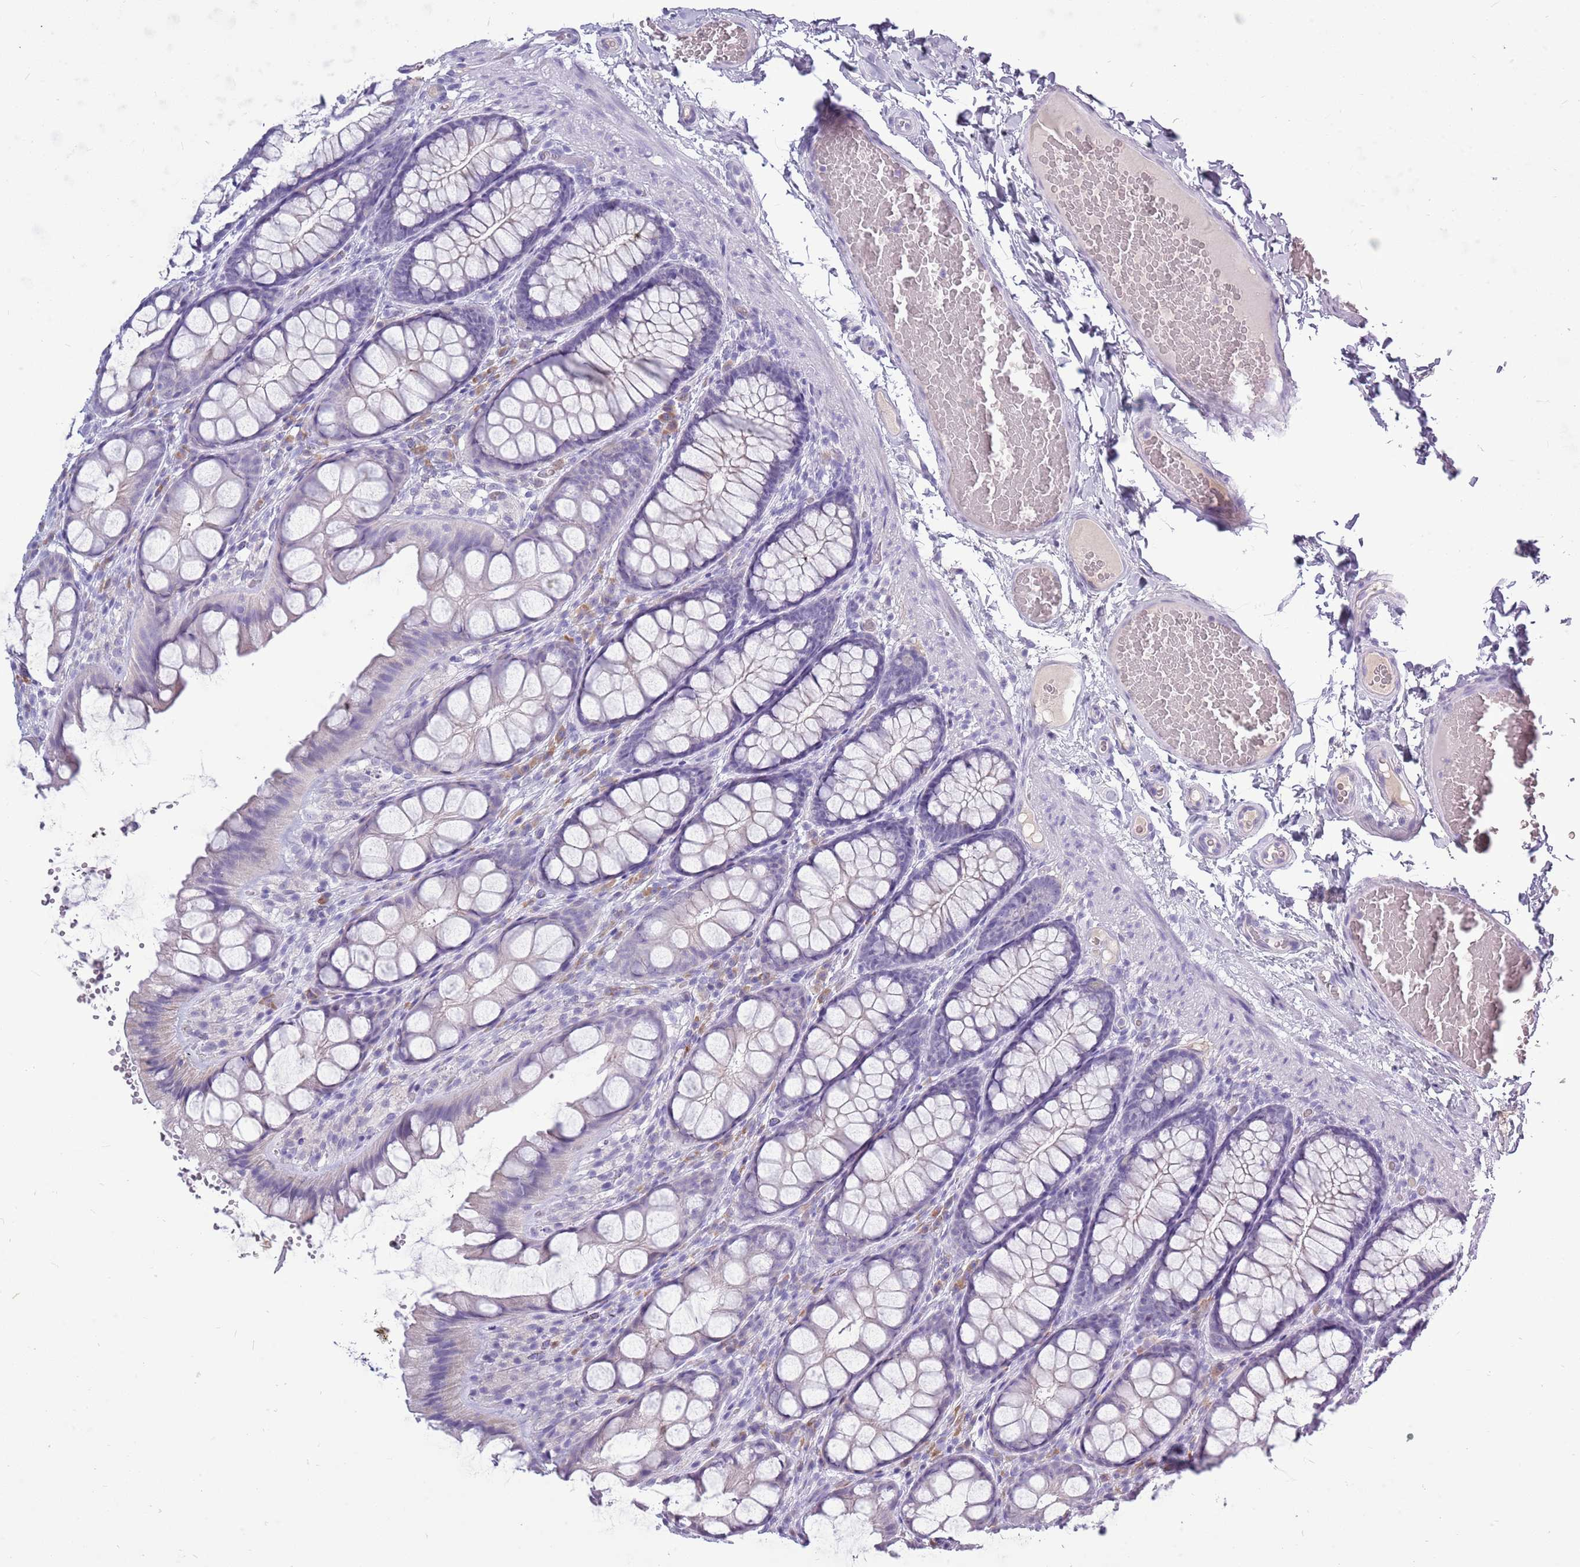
{"staining": {"intensity": "negative", "quantity": "none", "location": "none"}, "tissue": "colon", "cell_type": "Endothelial cells", "image_type": "normal", "snomed": [{"axis": "morphology", "description": "Normal tissue, NOS"}, {"axis": "topography", "description": "Colon"}], "caption": "Image shows no protein expression in endothelial cells of benign colon.", "gene": "ZNF425", "patient": {"sex": "male", "age": 47}}